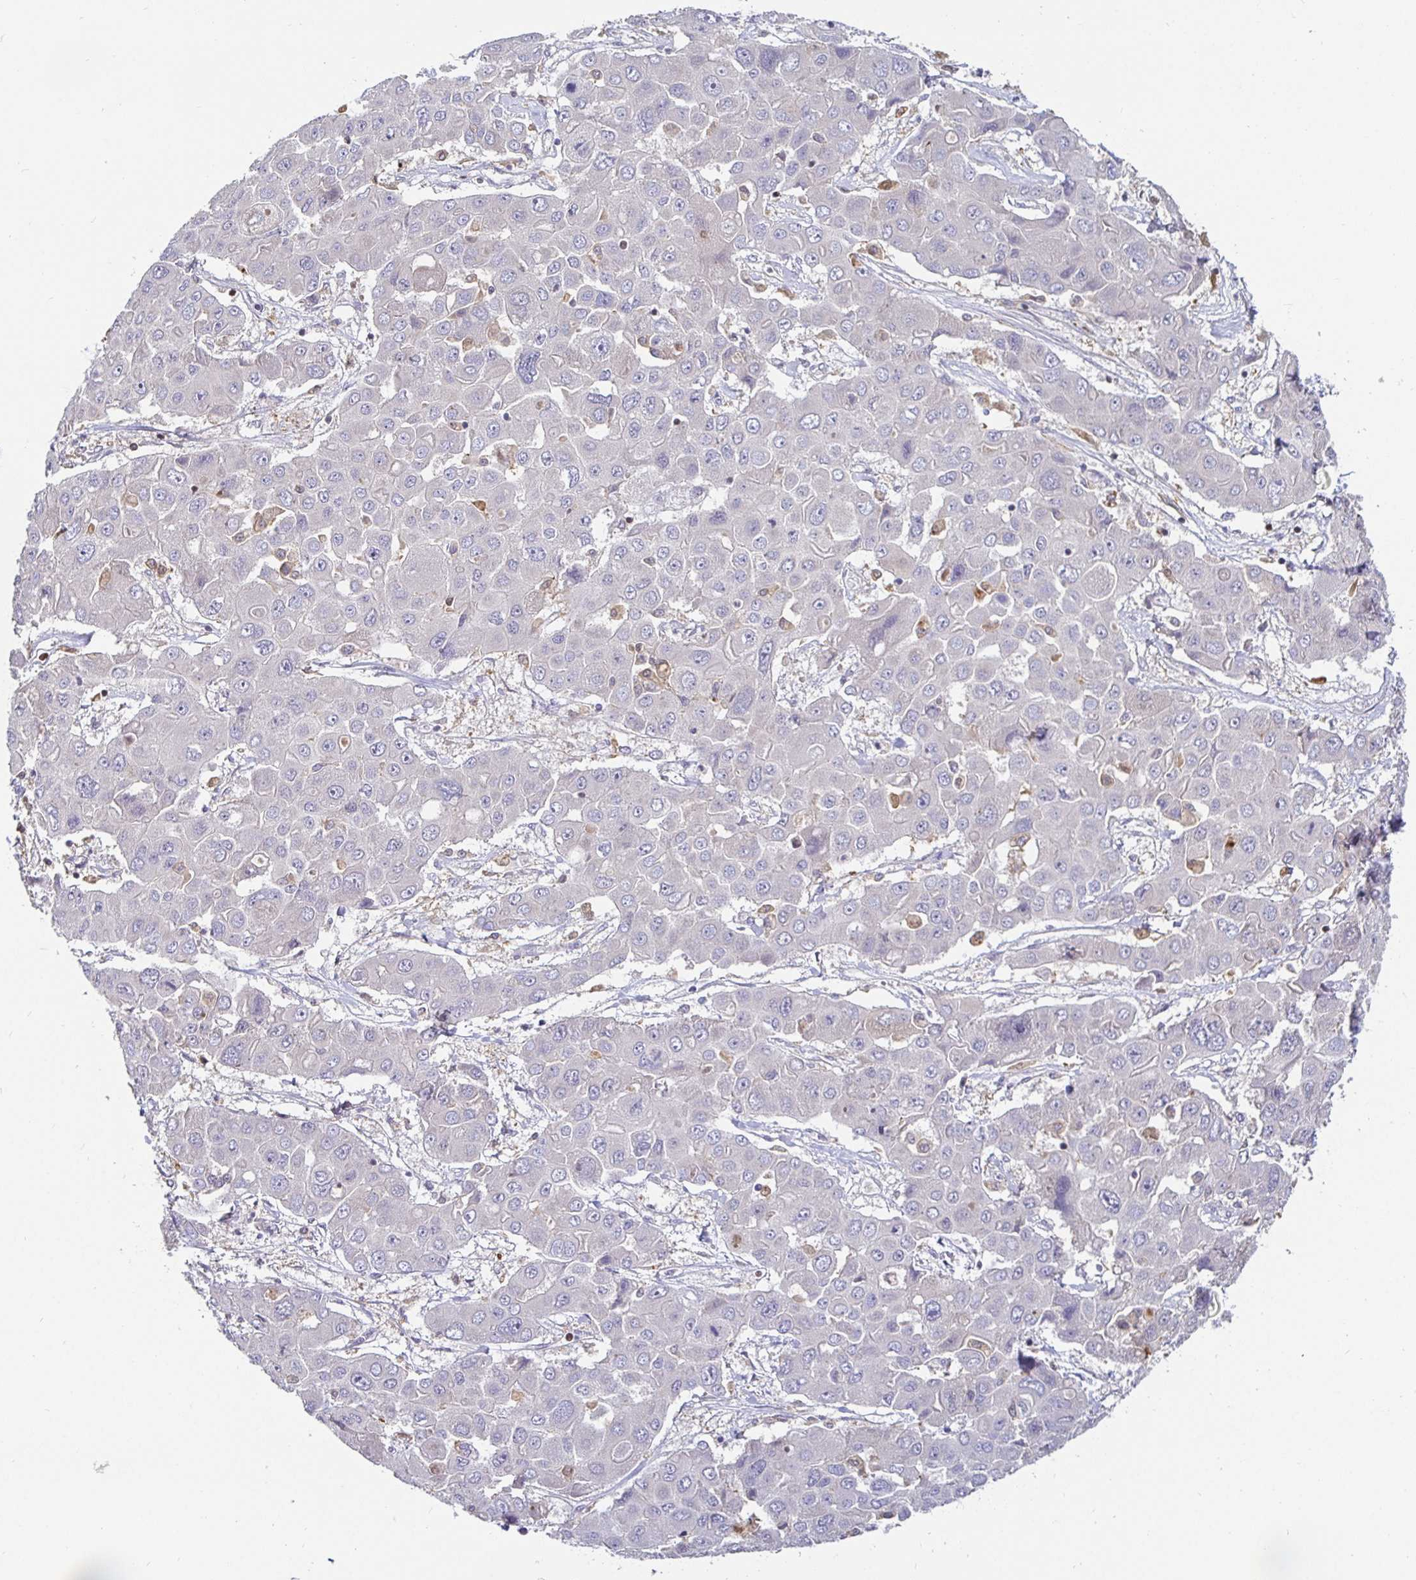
{"staining": {"intensity": "negative", "quantity": "none", "location": "none"}, "tissue": "liver cancer", "cell_type": "Tumor cells", "image_type": "cancer", "snomed": [{"axis": "morphology", "description": "Cholangiocarcinoma"}, {"axis": "topography", "description": "Liver"}], "caption": "Human liver cancer stained for a protein using immunohistochemistry (IHC) shows no expression in tumor cells.", "gene": "SATB1", "patient": {"sex": "male", "age": 67}}